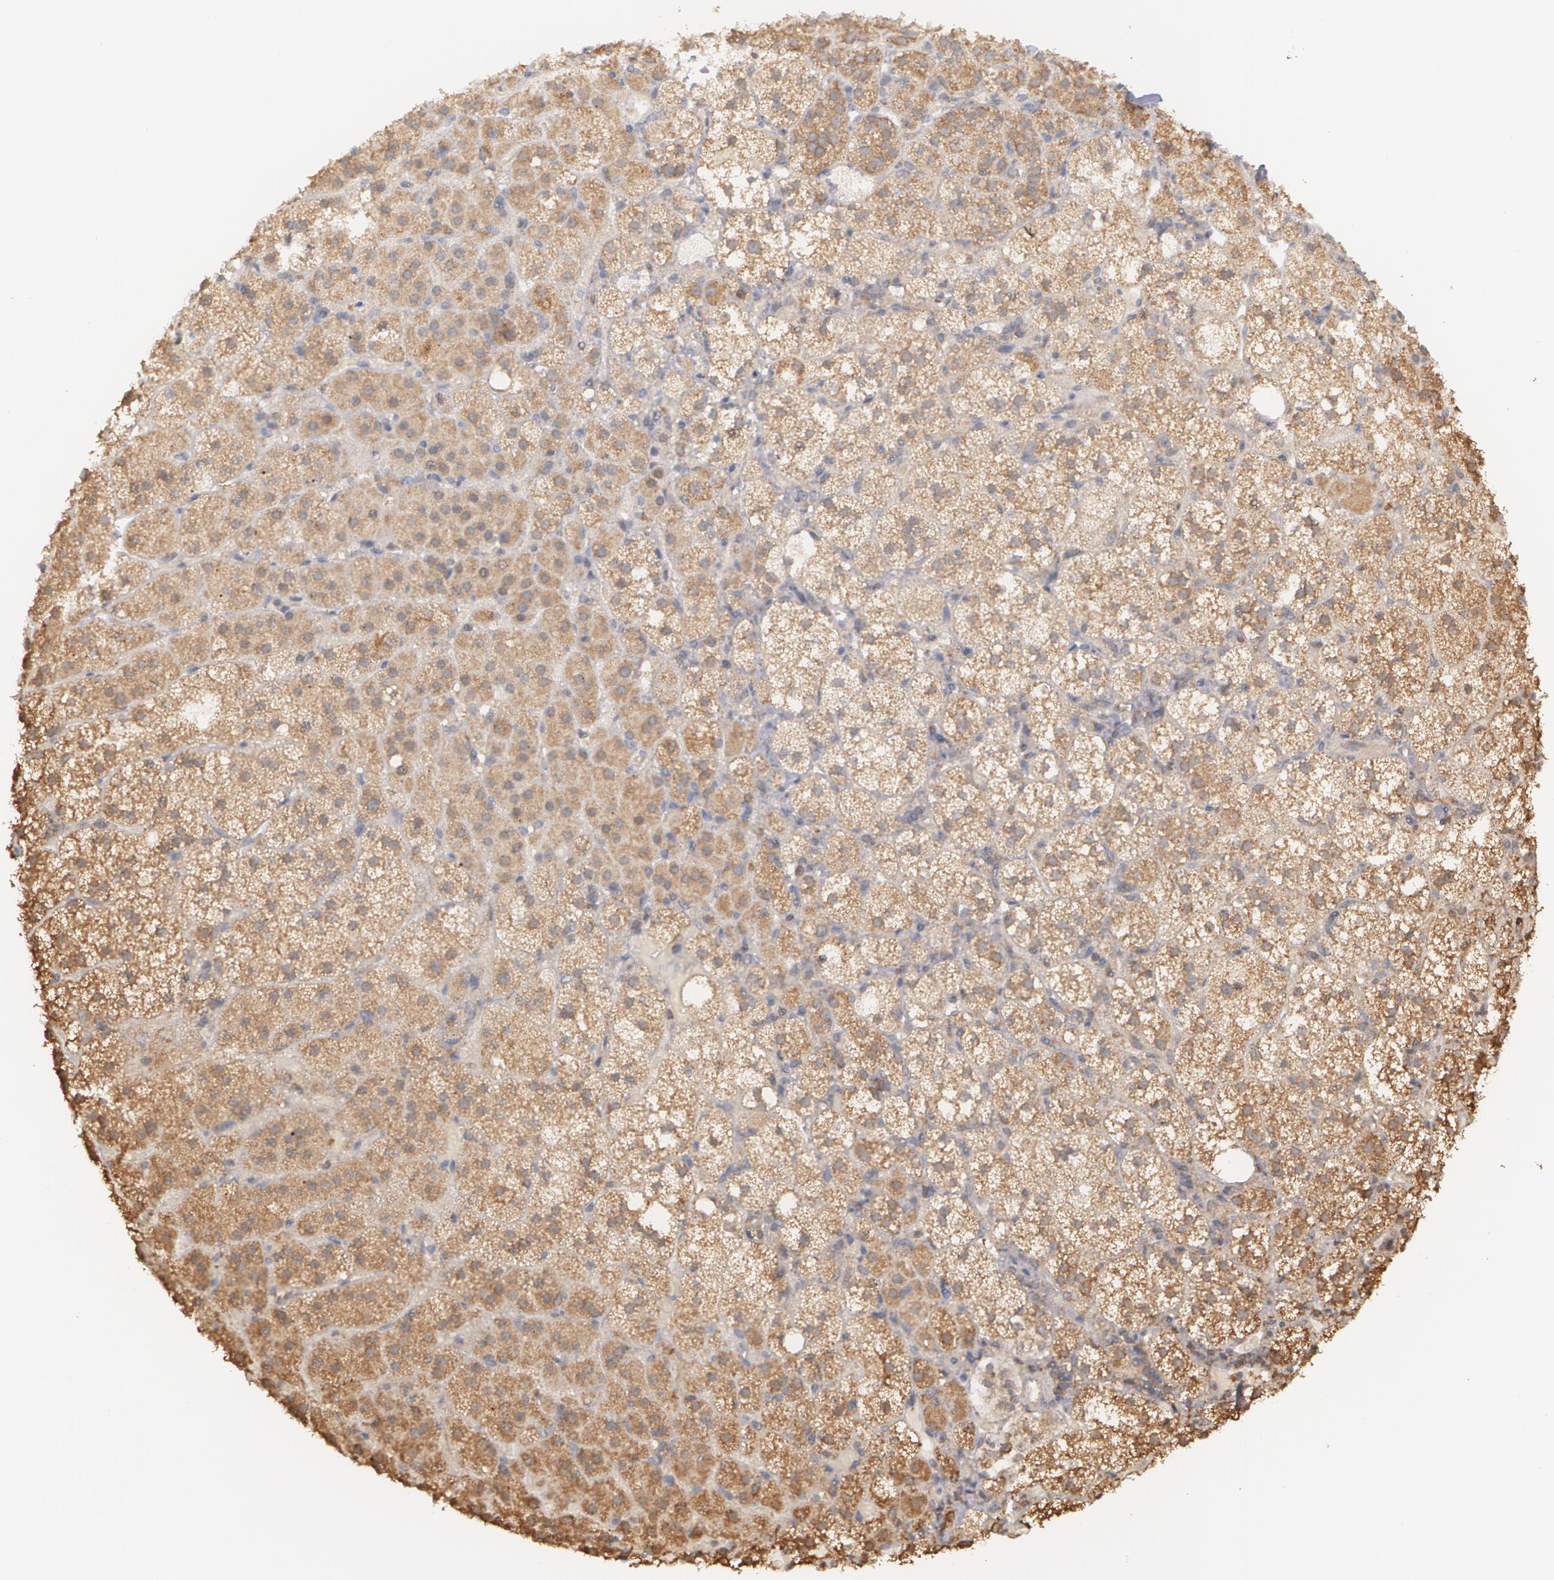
{"staining": {"intensity": "moderate", "quantity": ">75%", "location": "cytoplasmic/membranous"}, "tissue": "adrenal gland", "cell_type": "Glandular cells", "image_type": "normal", "snomed": [{"axis": "morphology", "description": "Normal tissue, NOS"}, {"axis": "topography", "description": "Adrenal gland"}], "caption": "Moderate cytoplasmic/membranous expression is appreciated in about >75% of glandular cells in benign adrenal gland. The staining is performed using DAB brown chromogen to label protein expression. The nuclei are counter-stained blue using hematoxylin.", "gene": "MTHFD1", "patient": {"sex": "male", "age": 53}}